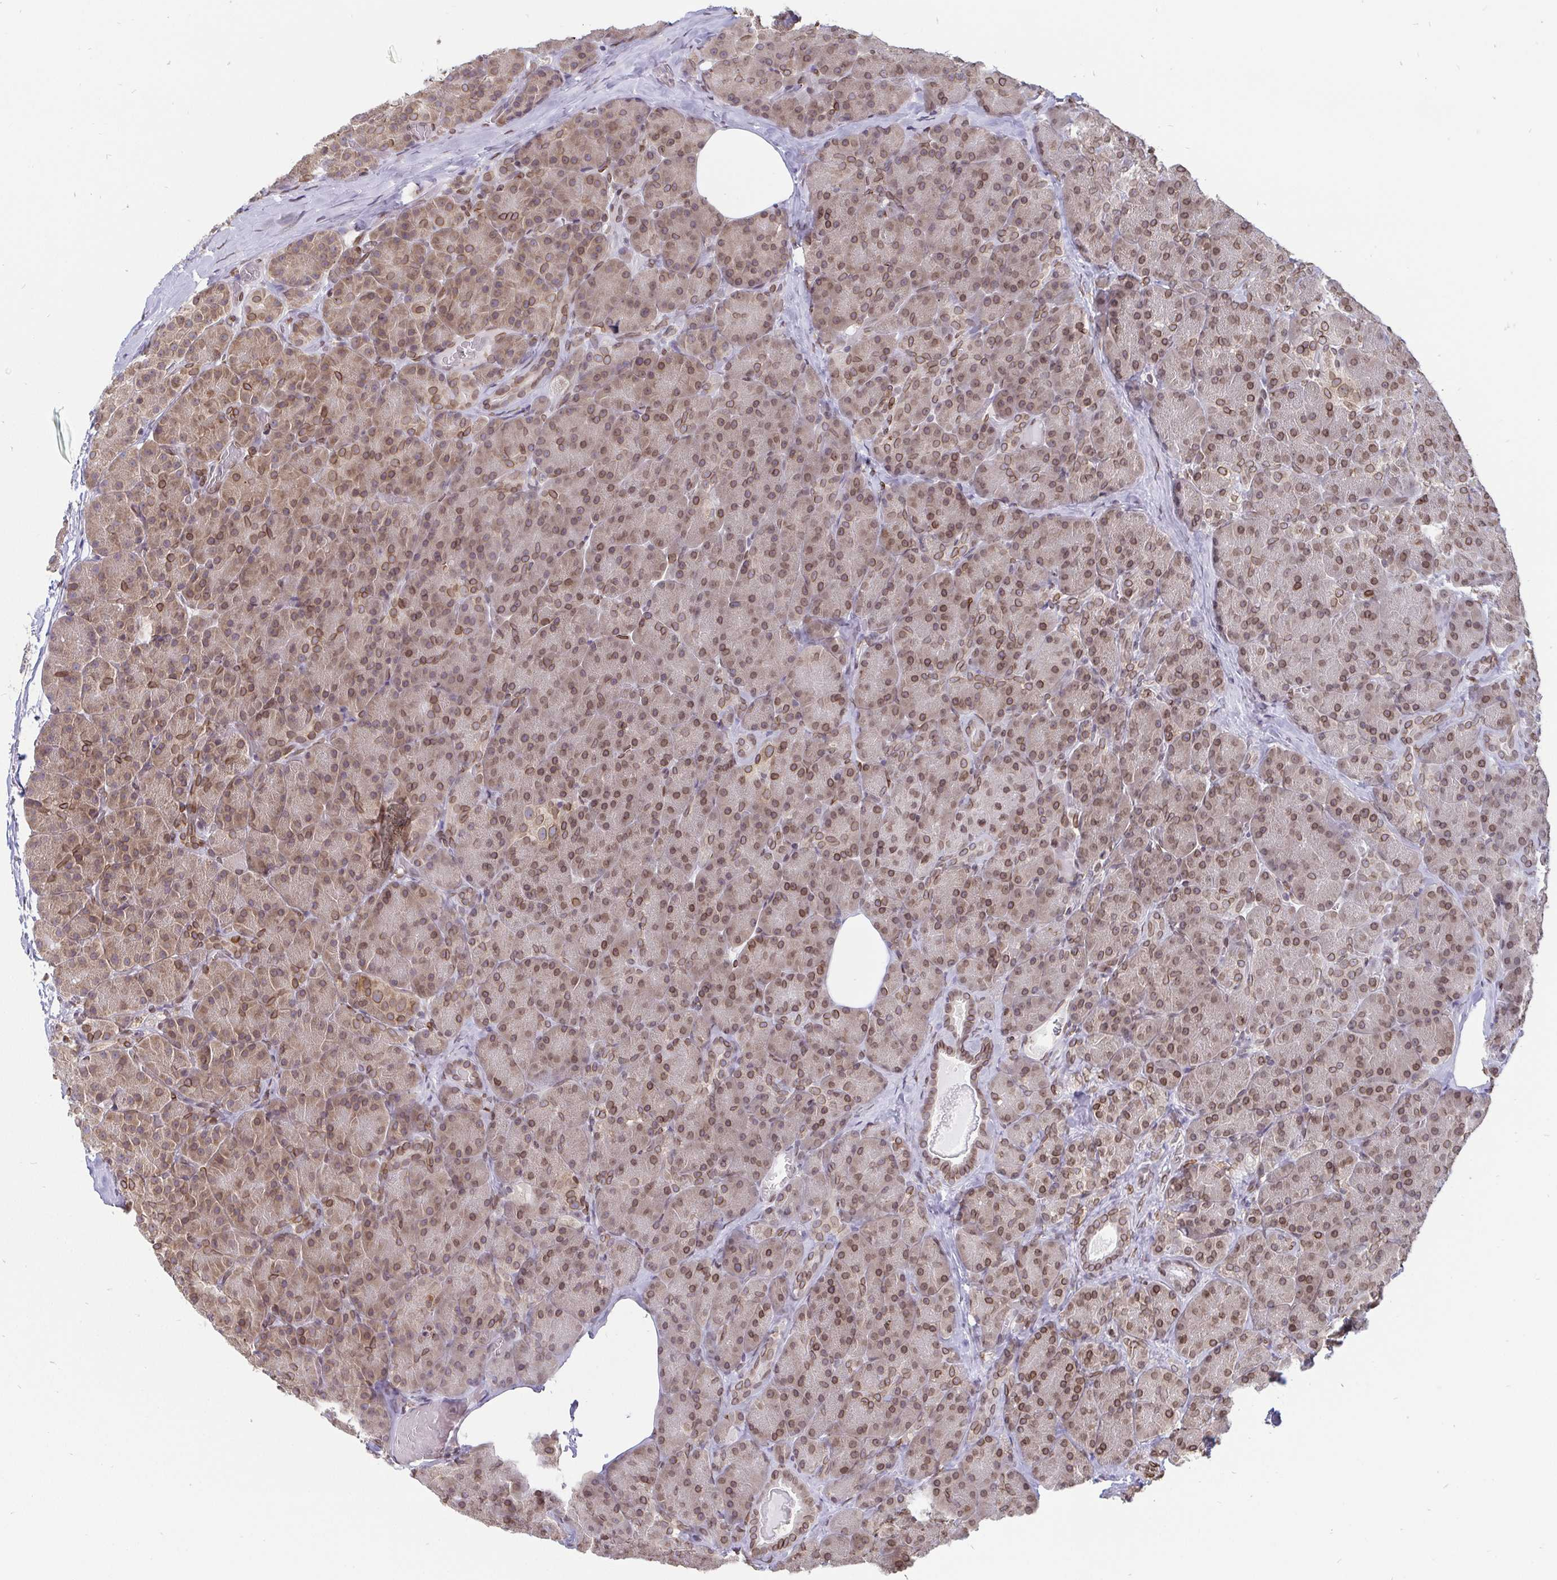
{"staining": {"intensity": "moderate", "quantity": ">75%", "location": "cytoplasmic/membranous,nuclear"}, "tissue": "pancreas", "cell_type": "Exocrine glandular cells", "image_type": "normal", "snomed": [{"axis": "morphology", "description": "Normal tissue, NOS"}, {"axis": "topography", "description": "Pancreas"}], "caption": "Moderate cytoplasmic/membranous,nuclear staining for a protein is seen in approximately >75% of exocrine glandular cells of normal pancreas using immunohistochemistry (IHC).", "gene": "EMD", "patient": {"sex": "male", "age": 57}}